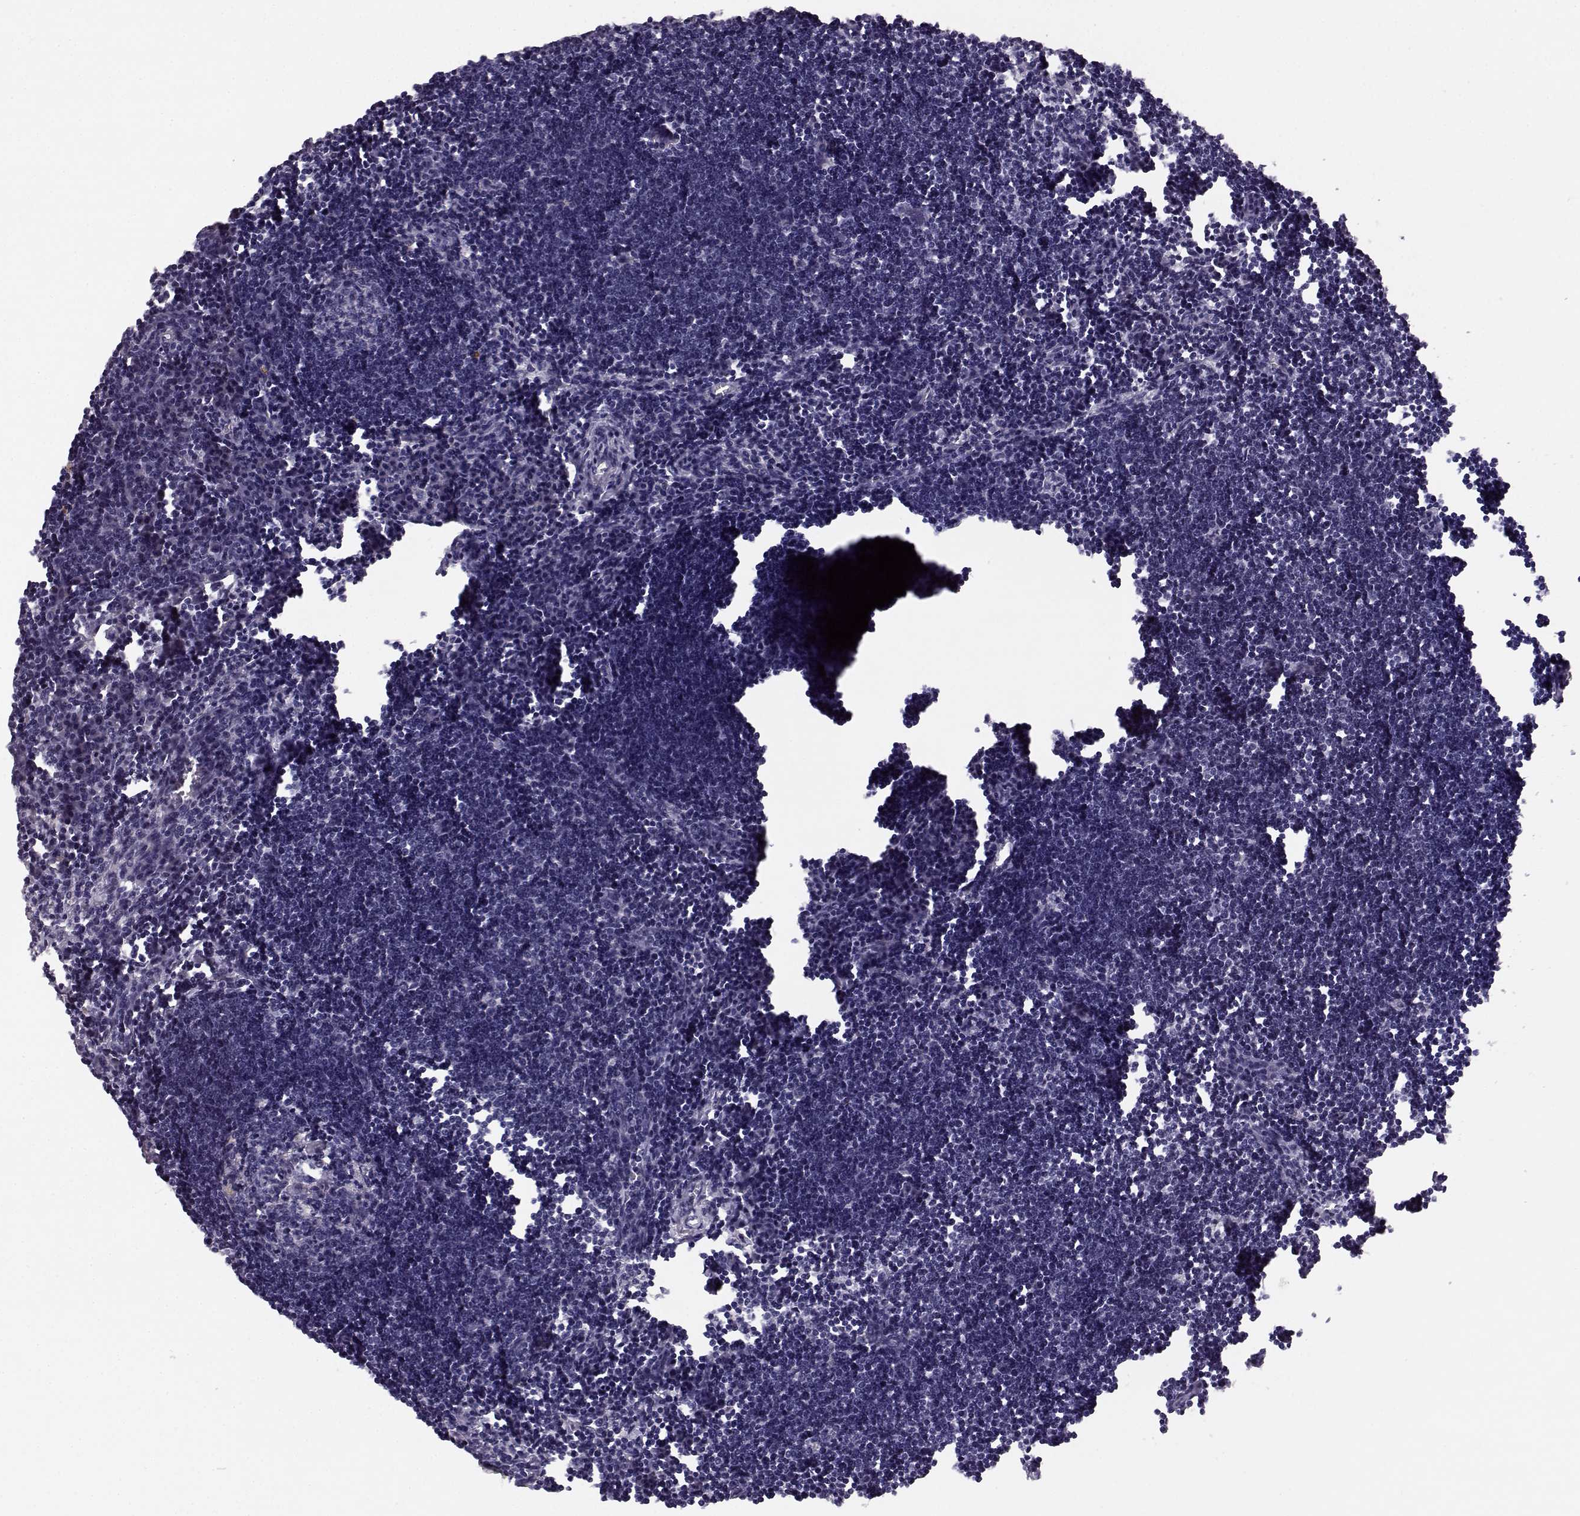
{"staining": {"intensity": "negative", "quantity": "none", "location": "none"}, "tissue": "lymph node", "cell_type": "Germinal center cells", "image_type": "normal", "snomed": [{"axis": "morphology", "description": "Normal tissue, NOS"}, {"axis": "topography", "description": "Lymph node"}], "caption": "Immunohistochemical staining of normal lymph node exhibits no significant positivity in germinal center cells. The staining was performed using DAB (3,3'-diaminobenzidine) to visualize the protein expression in brown, while the nuclei were stained in blue with hematoxylin (Magnification: 20x).", "gene": "BFSP2", "patient": {"sex": "male", "age": 55}}